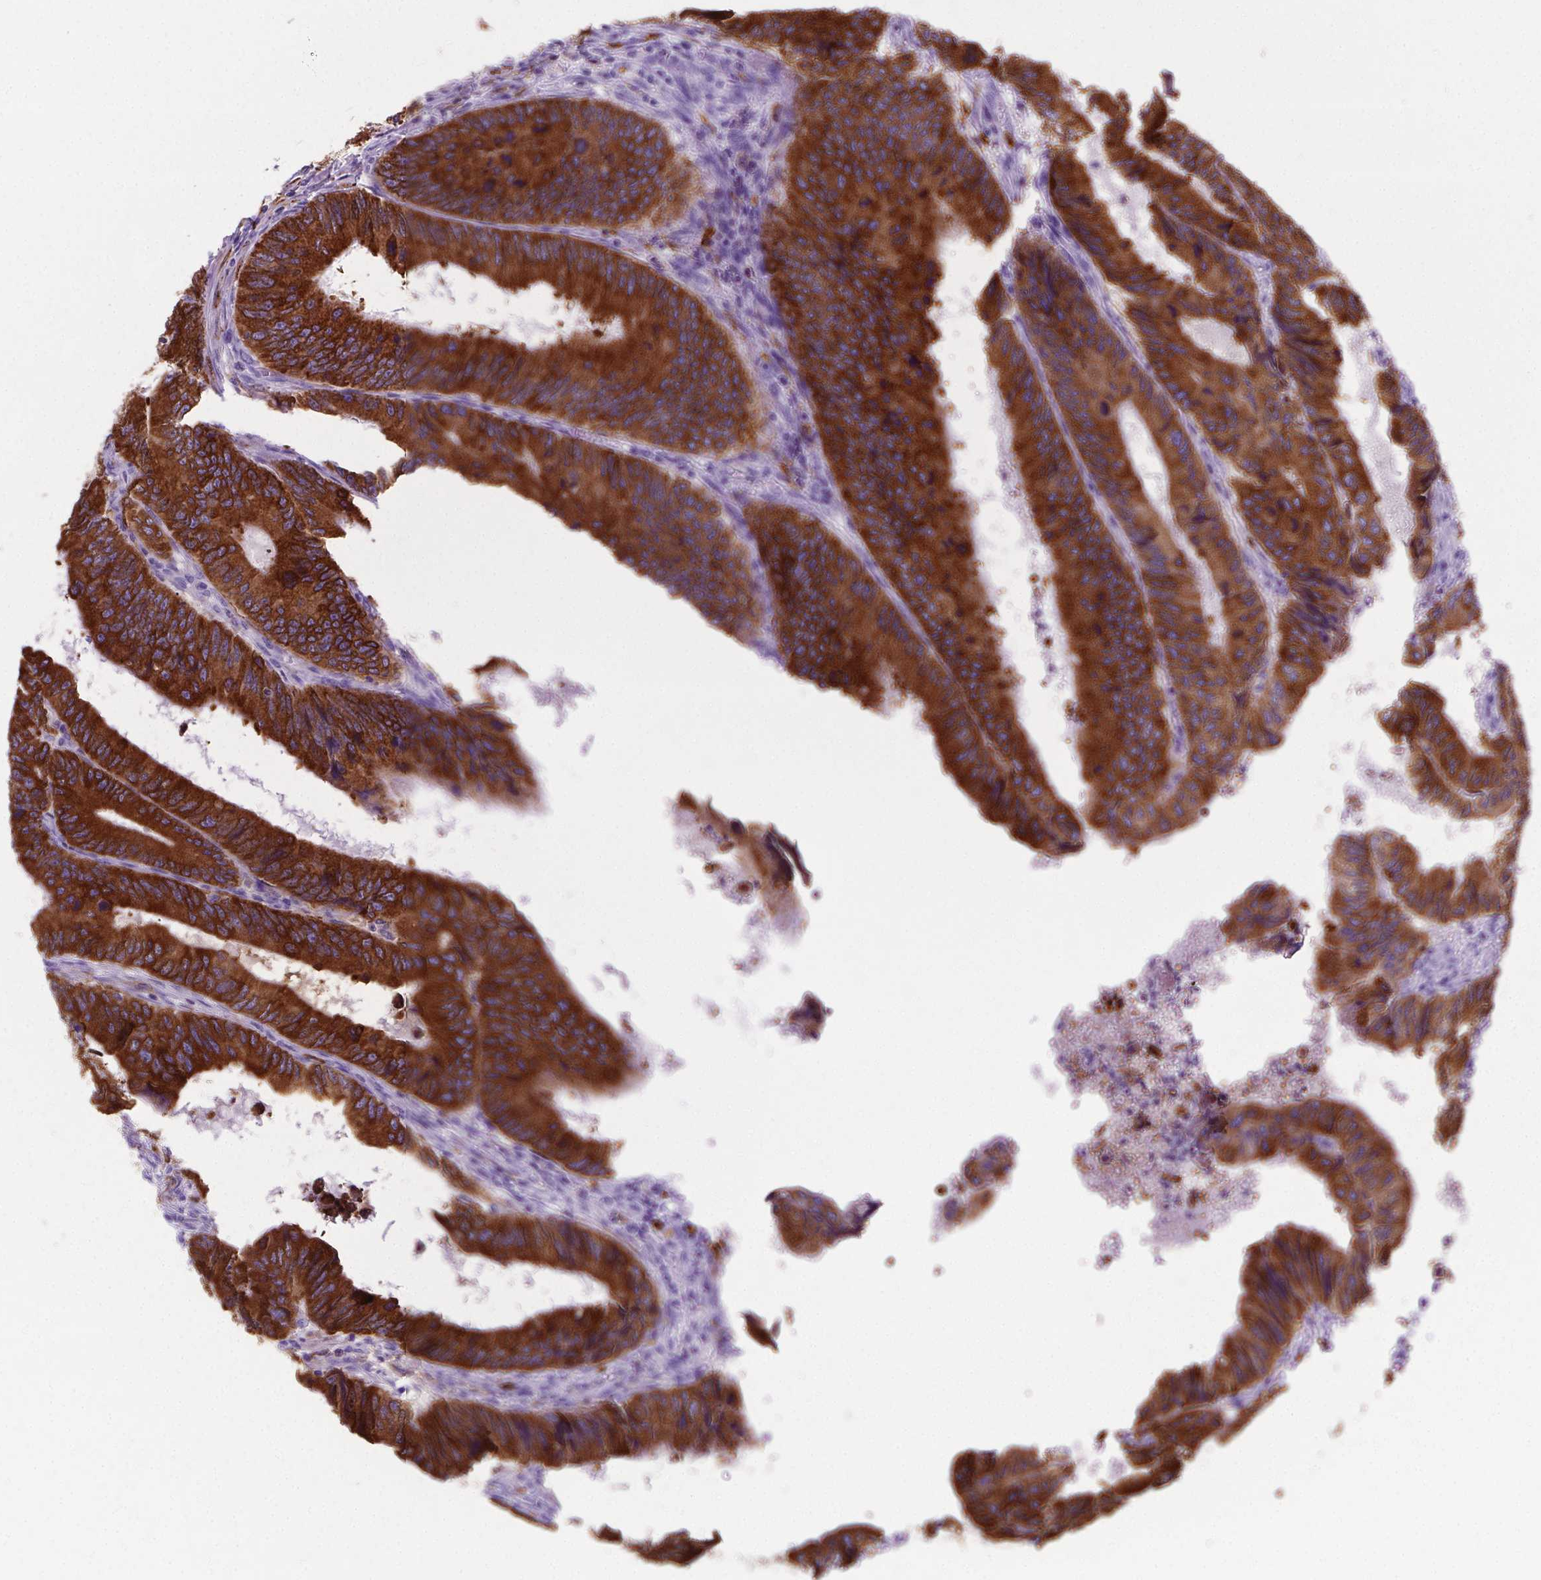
{"staining": {"intensity": "strong", "quantity": ">75%", "location": "cytoplasmic/membranous"}, "tissue": "colorectal cancer", "cell_type": "Tumor cells", "image_type": "cancer", "snomed": [{"axis": "morphology", "description": "Adenocarcinoma, NOS"}, {"axis": "topography", "description": "Colon"}], "caption": "Immunohistochemistry (IHC) of human adenocarcinoma (colorectal) exhibits high levels of strong cytoplasmic/membranous positivity in approximately >75% of tumor cells. Ihc stains the protein of interest in brown and the nuclei are stained blue.", "gene": "MACF1", "patient": {"sex": "male", "age": 53}}